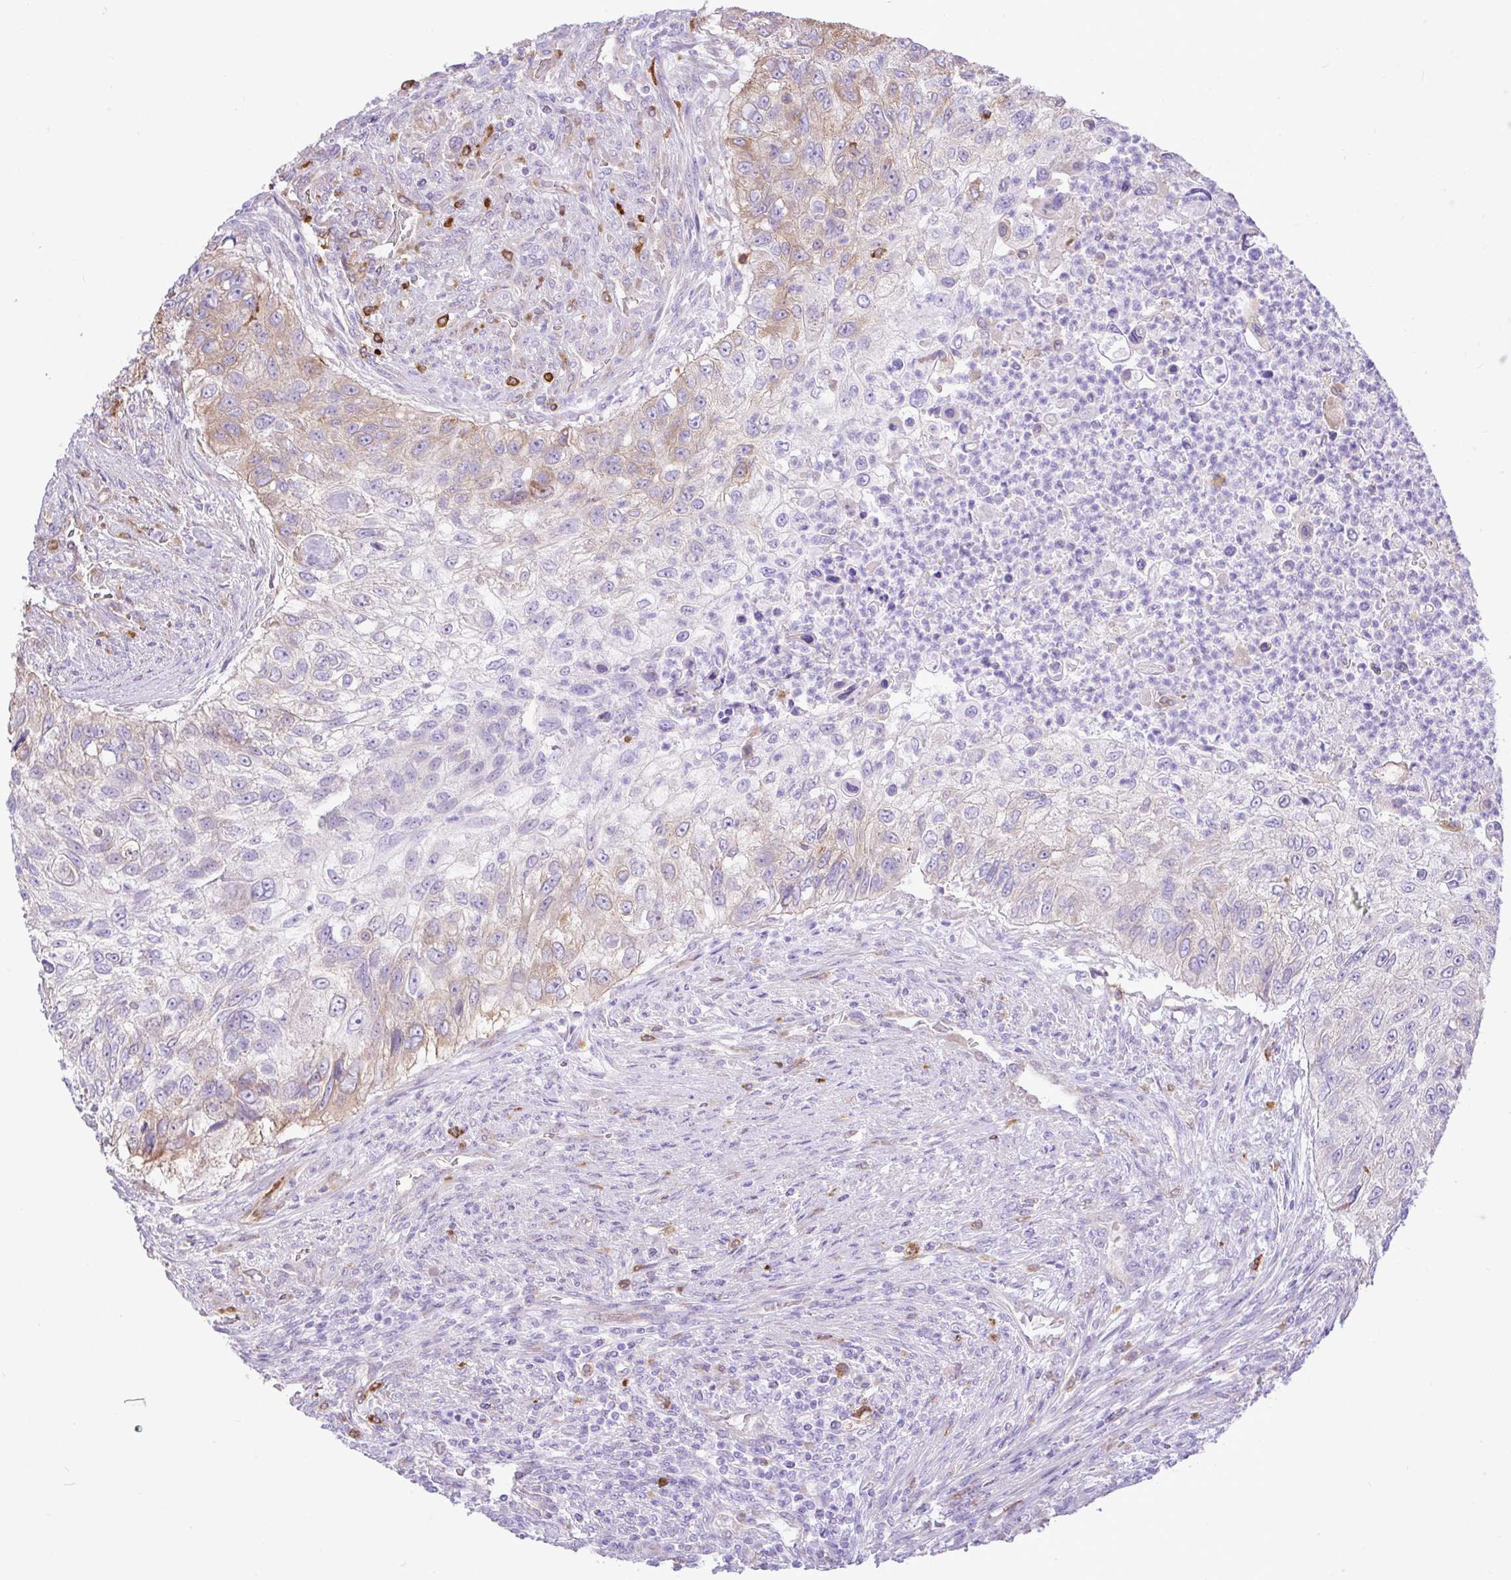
{"staining": {"intensity": "weak", "quantity": "25%-75%", "location": "cytoplasmic/membranous"}, "tissue": "urothelial cancer", "cell_type": "Tumor cells", "image_type": "cancer", "snomed": [{"axis": "morphology", "description": "Urothelial carcinoma, High grade"}, {"axis": "topography", "description": "Urinary bladder"}], "caption": "Urothelial cancer stained with immunohistochemistry reveals weak cytoplasmic/membranous expression in approximately 25%-75% of tumor cells. (IHC, brightfield microscopy, high magnification).", "gene": "EEF1A2", "patient": {"sex": "female", "age": 60}}